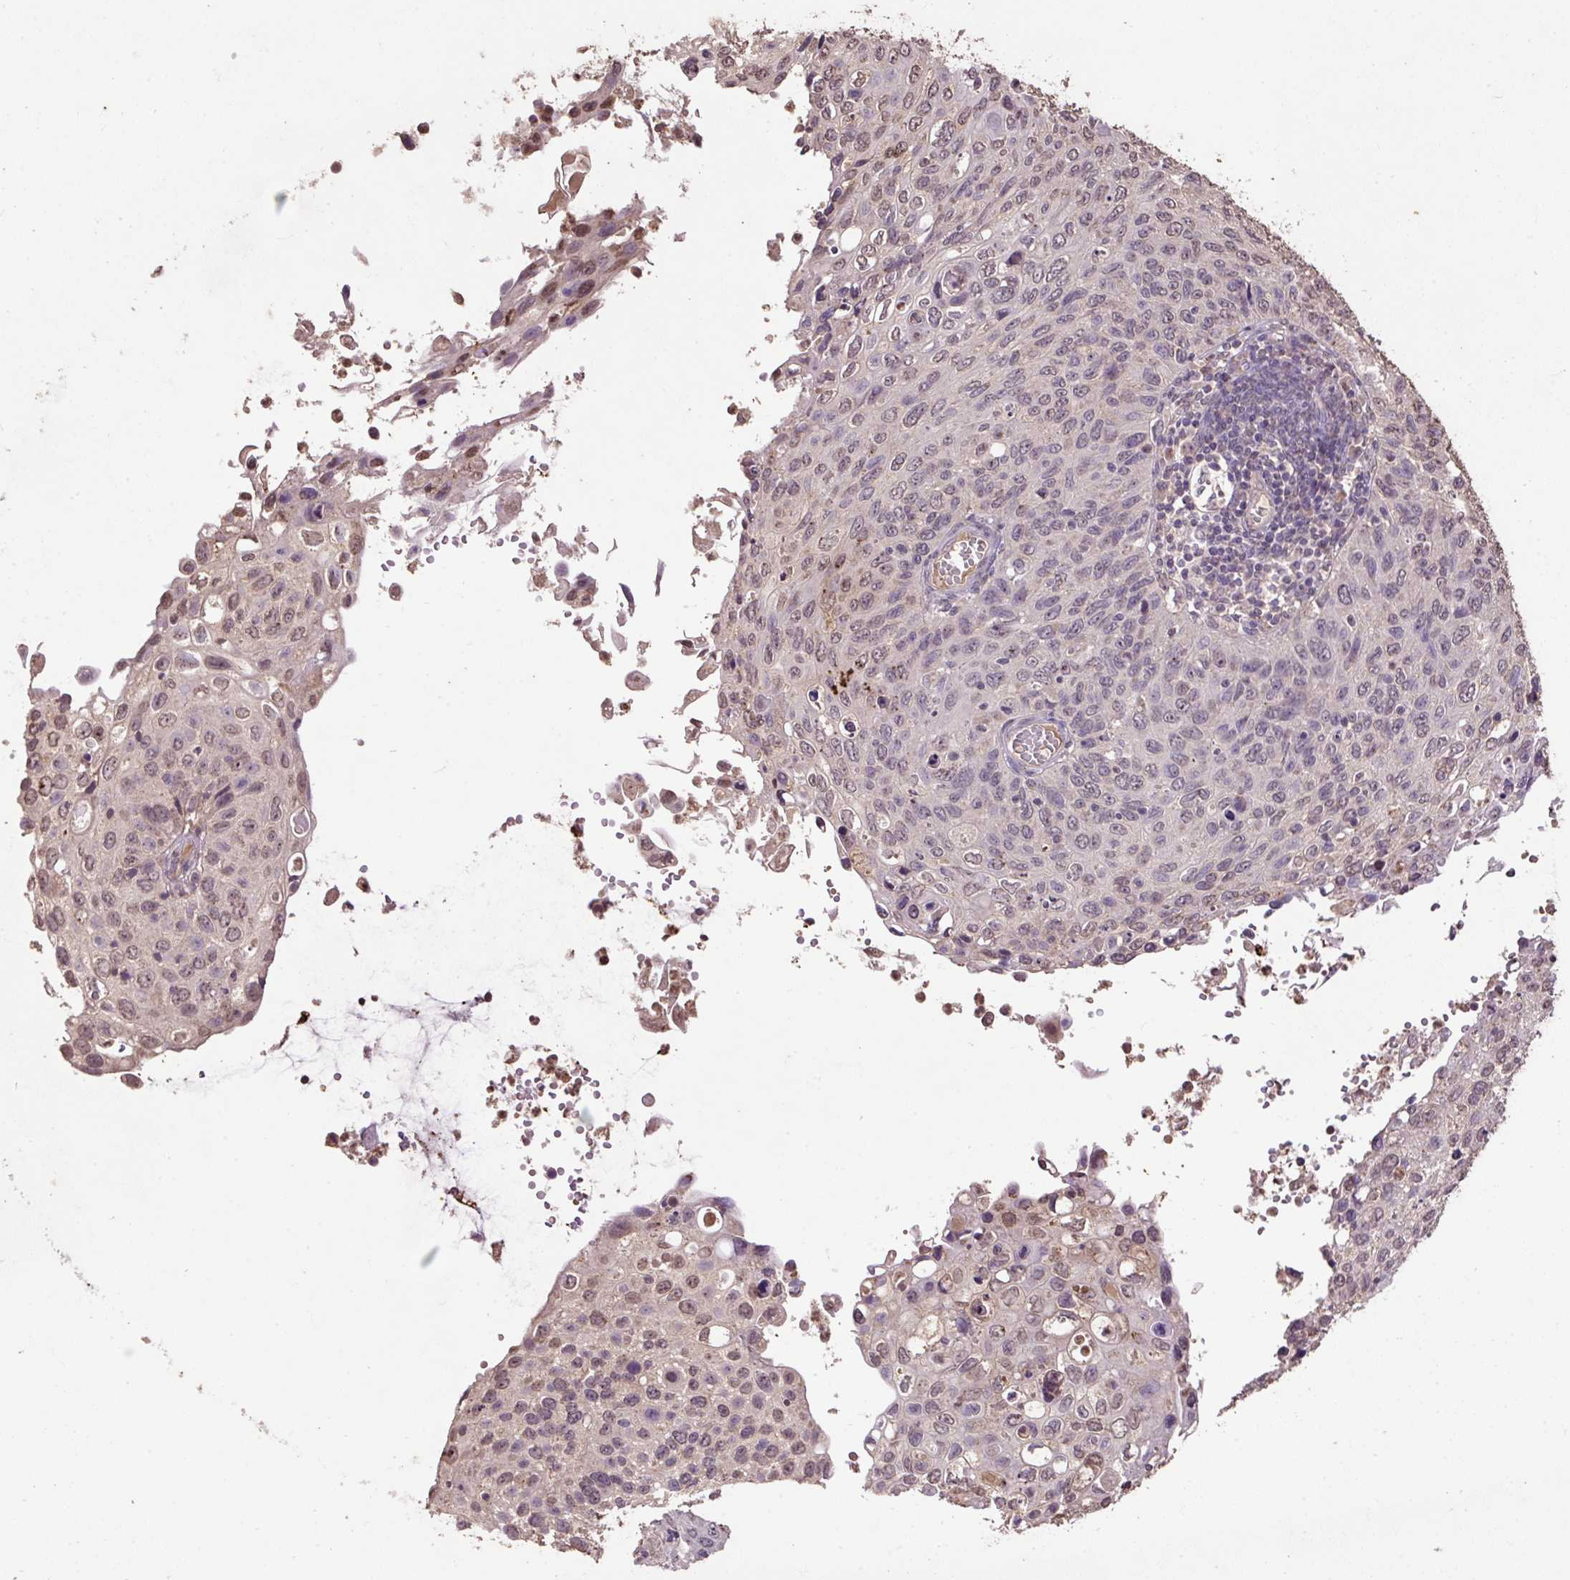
{"staining": {"intensity": "weak", "quantity": "<25%", "location": "nuclear"}, "tissue": "cervical cancer", "cell_type": "Tumor cells", "image_type": "cancer", "snomed": [{"axis": "morphology", "description": "Squamous cell carcinoma, NOS"}, {"axis": "topography", "description": "Cervix"}], "caption": "High power microscopy photomicrograph of an IHC histopathology image of squamous cell carcinoma (cervical), revealing no significant expression in tumor cells.", "gene": "LRTM2", "patient": {"sex": "female", "age": 70}}